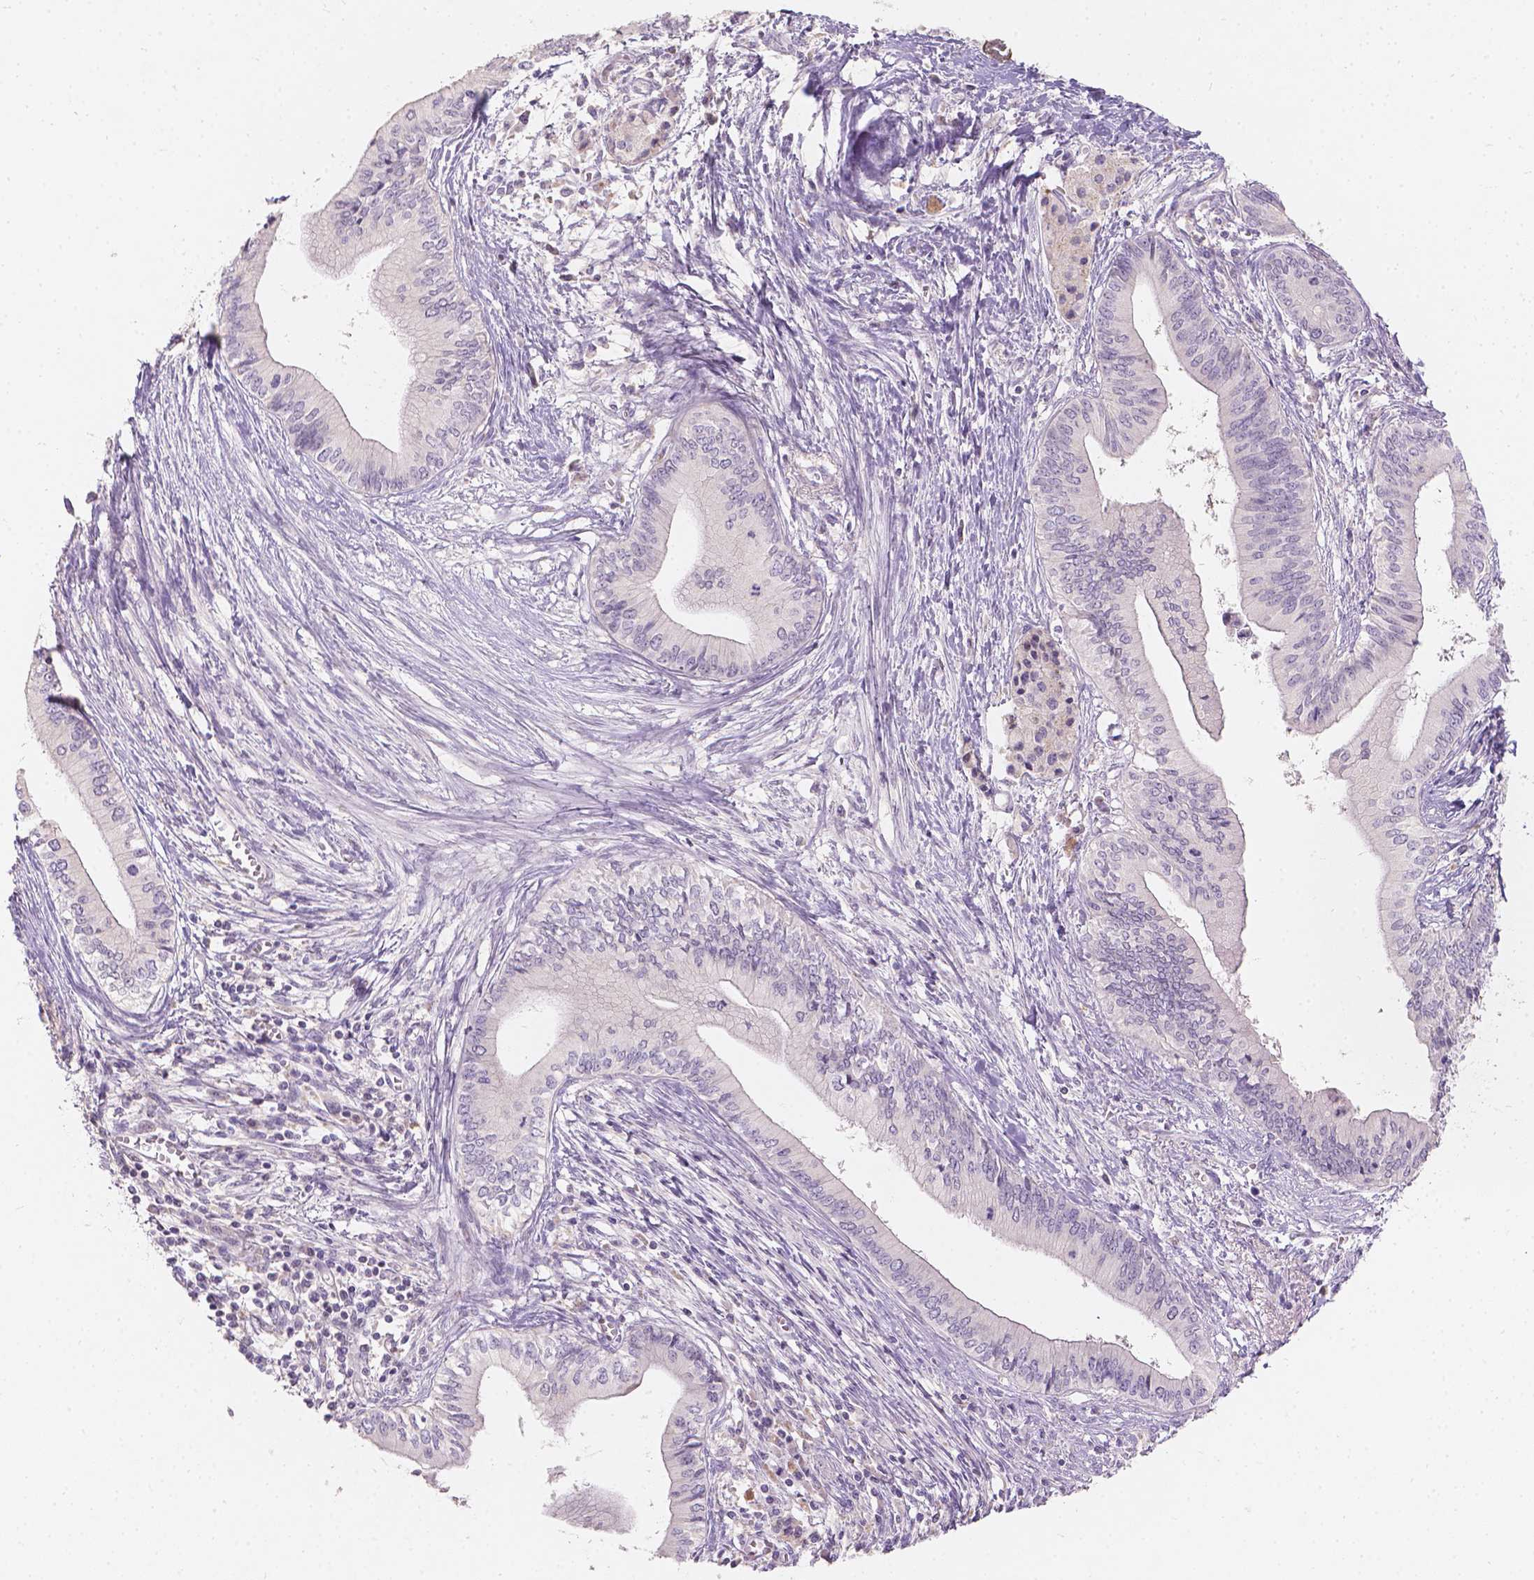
{"staining": {"intensity": "negative", "quantity": "none", "location": "none"}, "tissue": "pancreatic cancer", "cell_type": "Tumor cells", "image_type": "cancer", "snomed": [{"axis": "morphology", "description": "Adenocarcinoma, NOS"}, {"axis": "topography", "description": "Pancreas"}], "caption": "Tumor cells are negative for protein expression in human pancreatic cancer.", "gene": "DCAF4L1", "patient": {"sex": "female", "age": 61}}